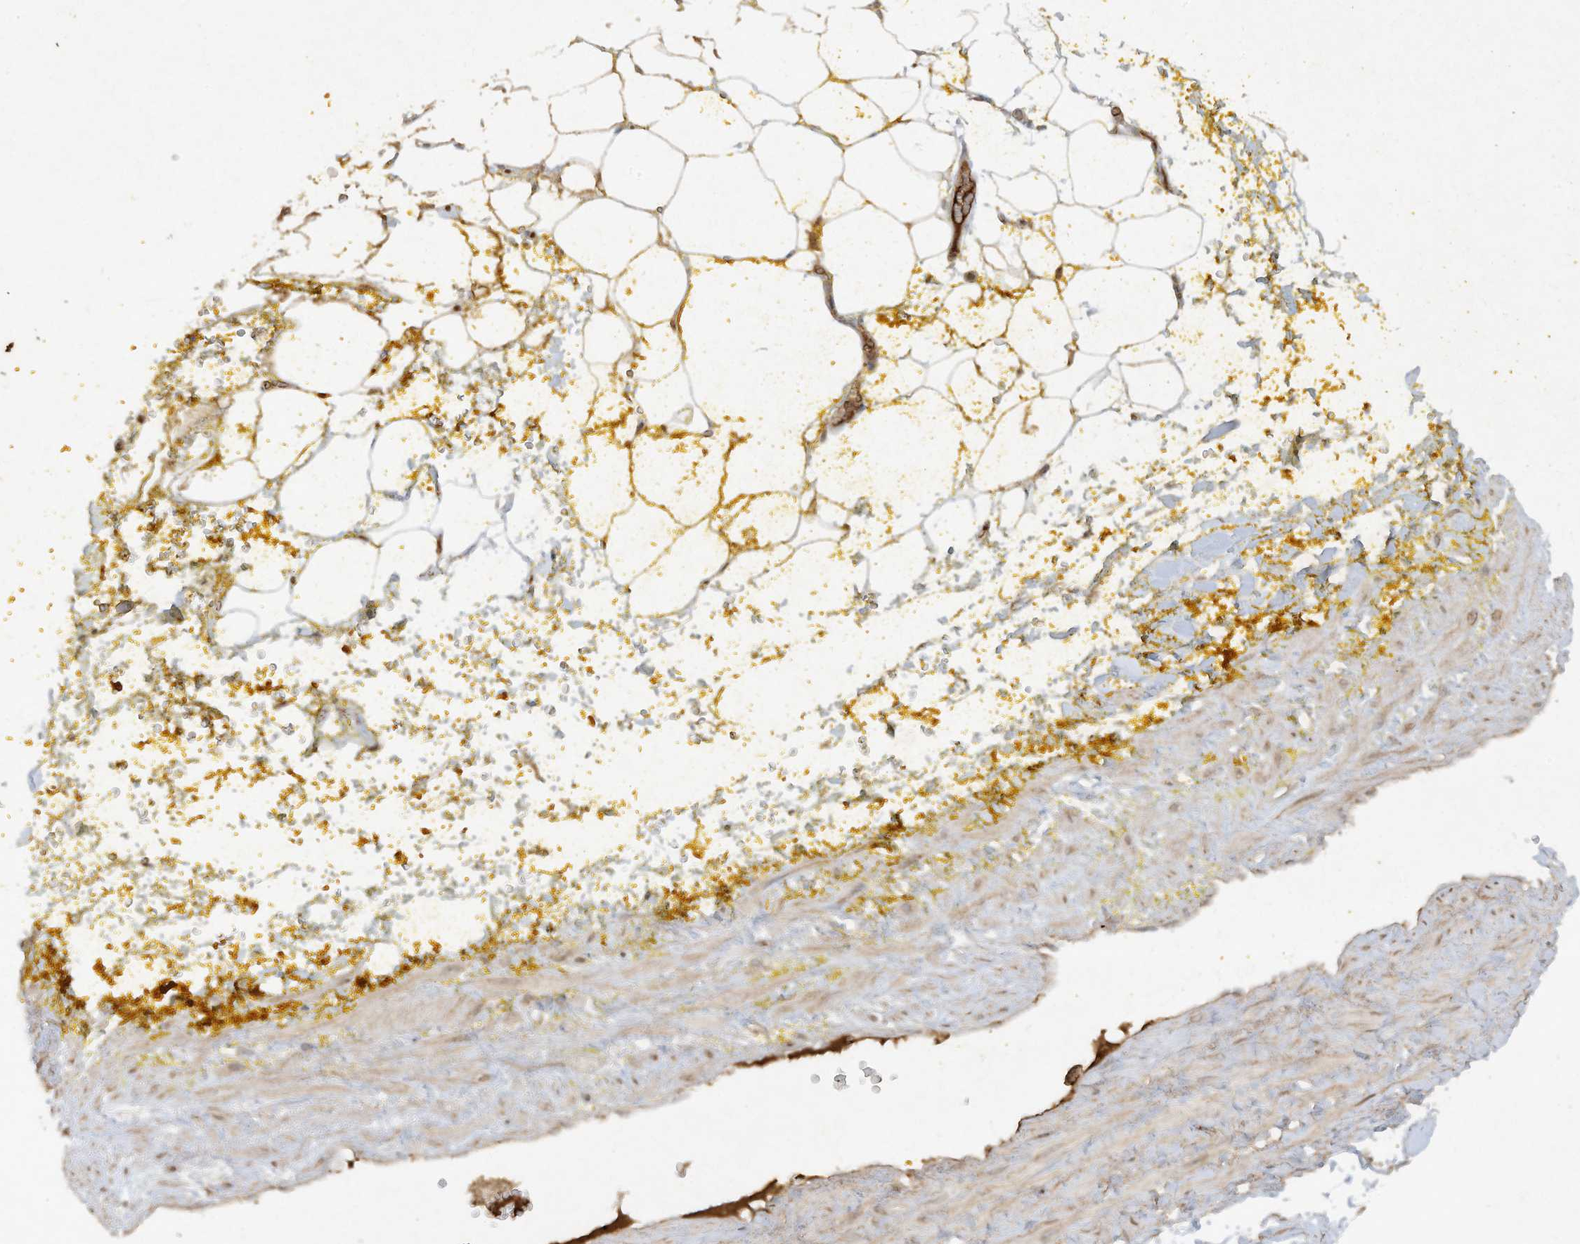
{"staining": {"intensity": "weak", "quantity": ">75%", "location": "cytoplasmic/membranous"}, "tissue": "adipose tissue", "cell_type": "Adipocytes", "image_type": "normal", "snomed": [{"axis": "morphology", "description": "Normal tissue, NOS"}, {"axis": "morphology", "description": "Adenocarcinoma, Low grade"}, {"axis": "topography", "description": "Prostate"}, {"axis": "topography", "description": "Peripheral nerve tissue"}], "caption": "Immunohistochemistry micrograph of unremarkable adipose tissue stained for a protein (brown), which displays low levels of weak cytoplasmic/membranous expression in approximately >75% of adipocytes.", "gene": "FETUB", "patient": {"sex": "male", "age": 63}}